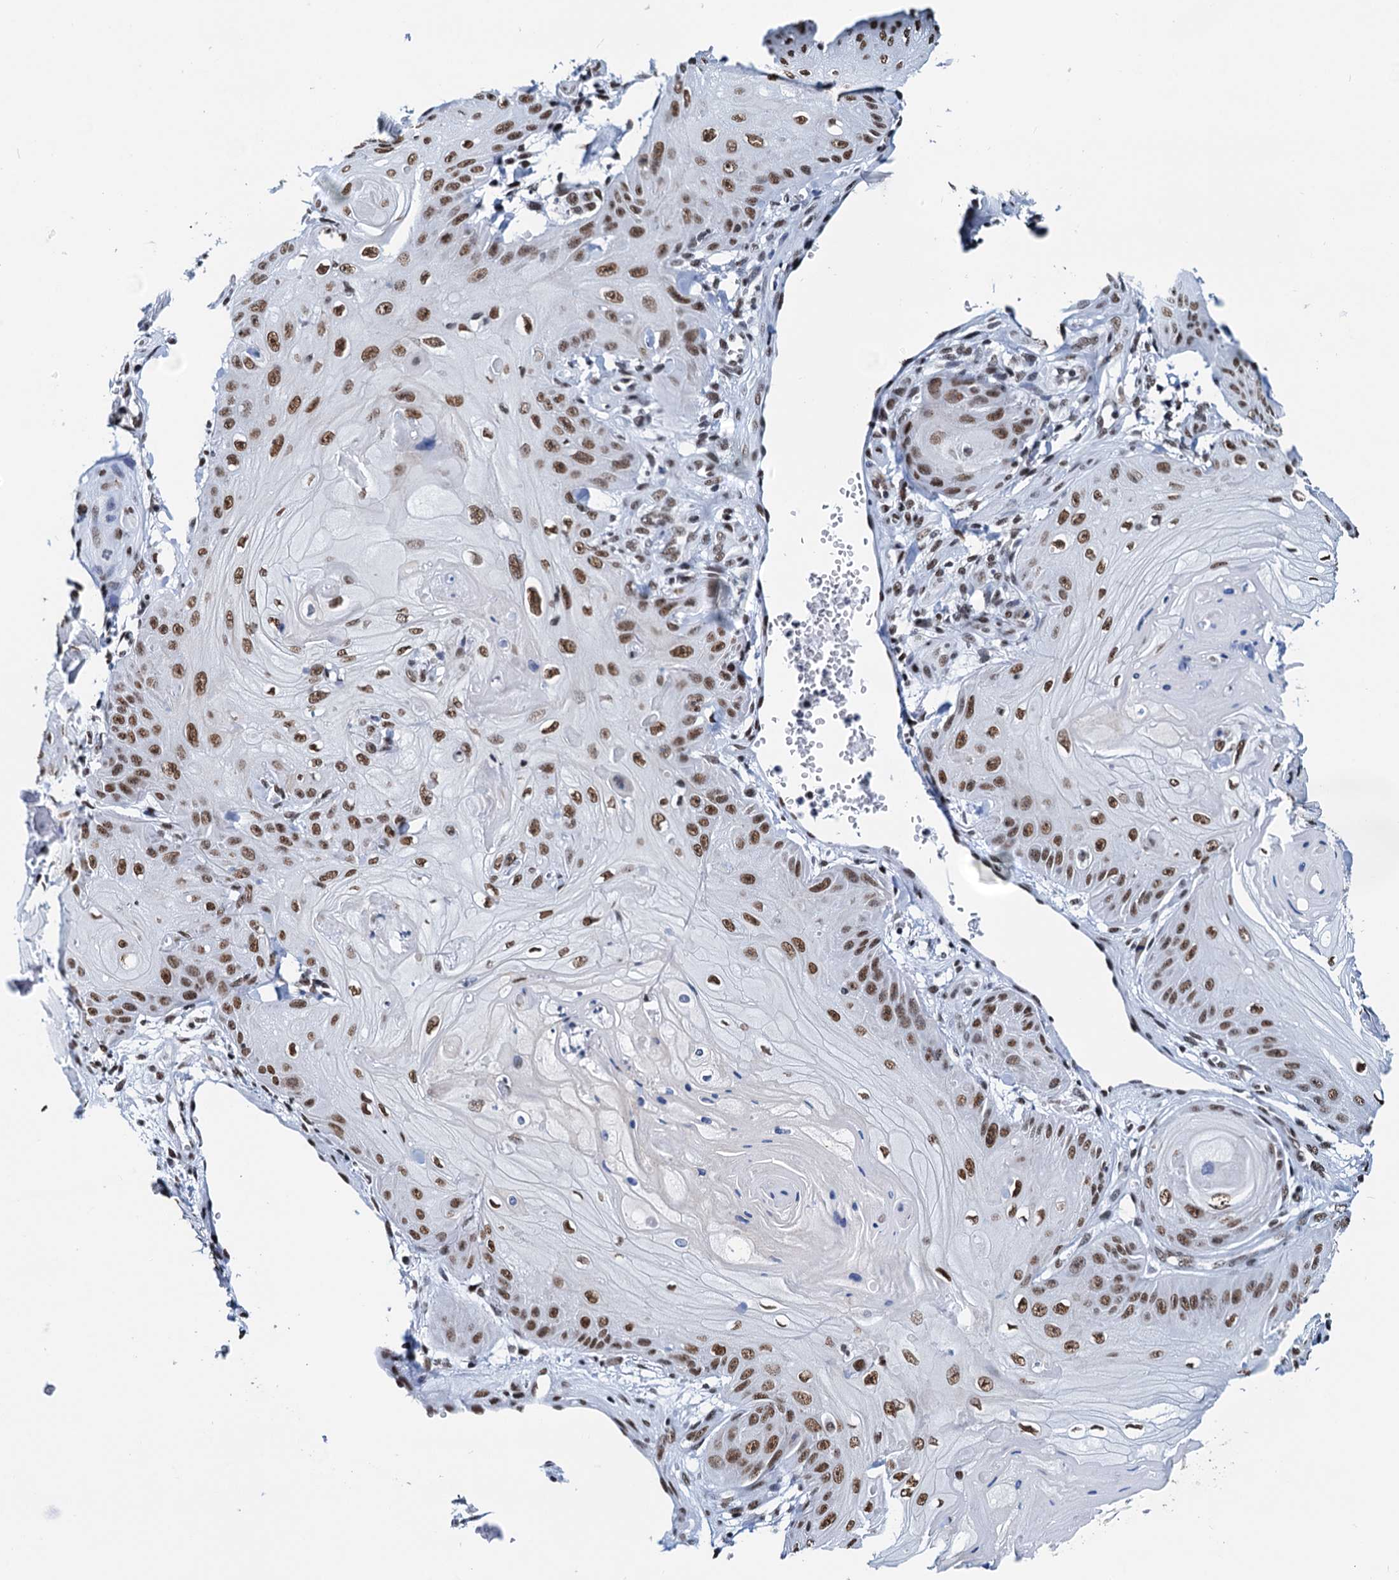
{"staining": {"intensity": "moderate", "quantity": ">75%", "location": "nuclear"}, "tissue": "skin cancer", "cell_type": "Tumor cells", "image_type": "cancer", "snomed": [{"axis": "morphology", "description": "Squamous cell carcinoma, NOS"}, {"axis": "topography", "description": "Skin"}], "caption": "A micrograph of skin cancer stained for a protein demonstrates moderate nuclear brown staining in tumor cells.", "gene": "SLTM", "patient": {"sex": "male", "age": 74}}